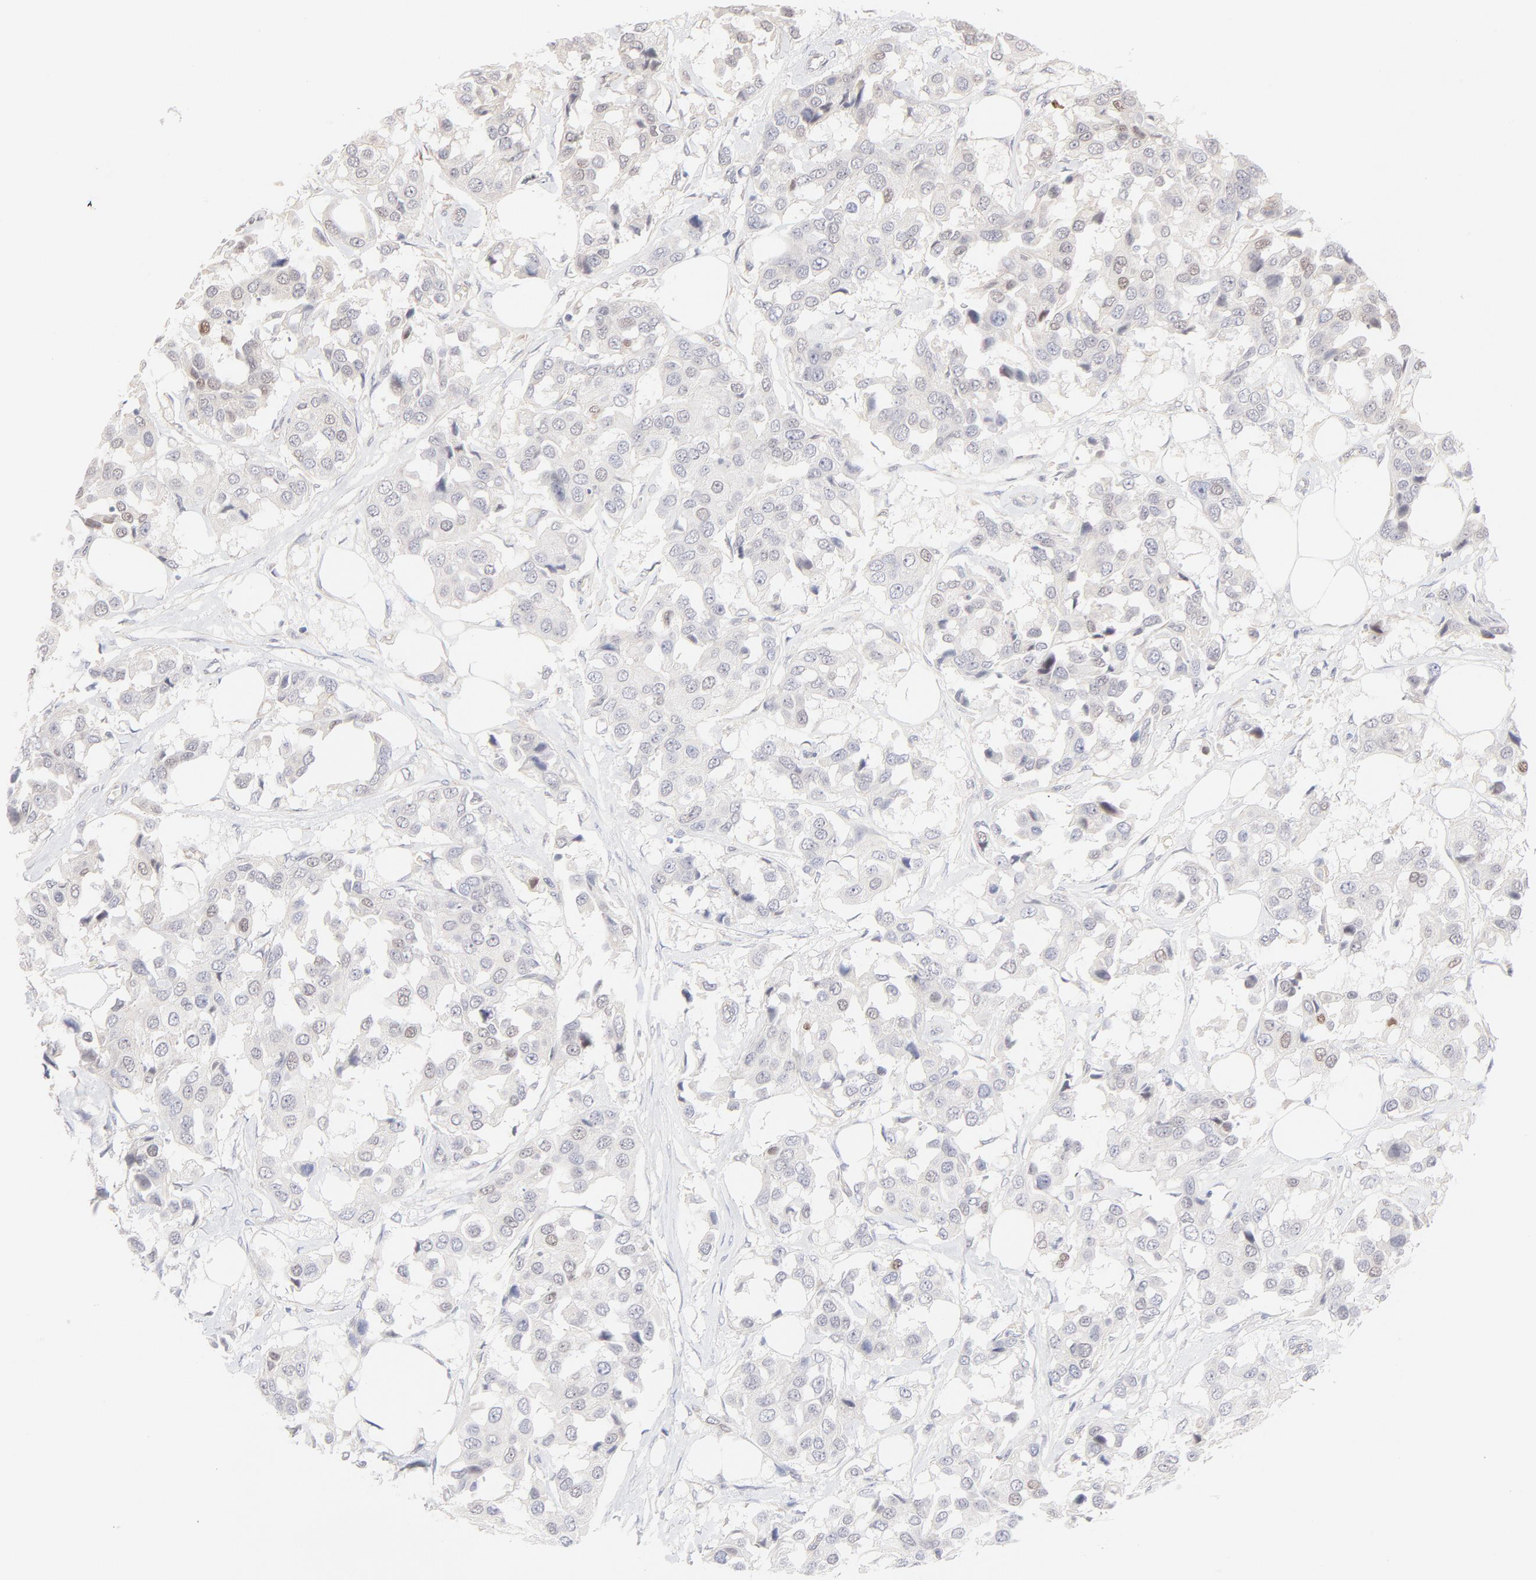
{"staining": {"intensity": "moderate", "quantity": "<25%", "location": "nuclear"}, "tissue": "breast cancer", "cell_type": "Tumor cells", "image_type": "cancer", "snomed": [{"axis": "morphology", "description": "Duct carcinoma"}, {"axis": "topography", "description": "Breast"}], "caption": "A low amount of moderate nuclear staining is seen in about <25% of tumor cells in breast cancer (infiltrating ductal carcinoma) tissue. Immunohistochemistry stains the protein of interest in brown and the nuclei are stained blue.", "gene": "ELF3", "patient": {"sex": "female", "age": 80}}